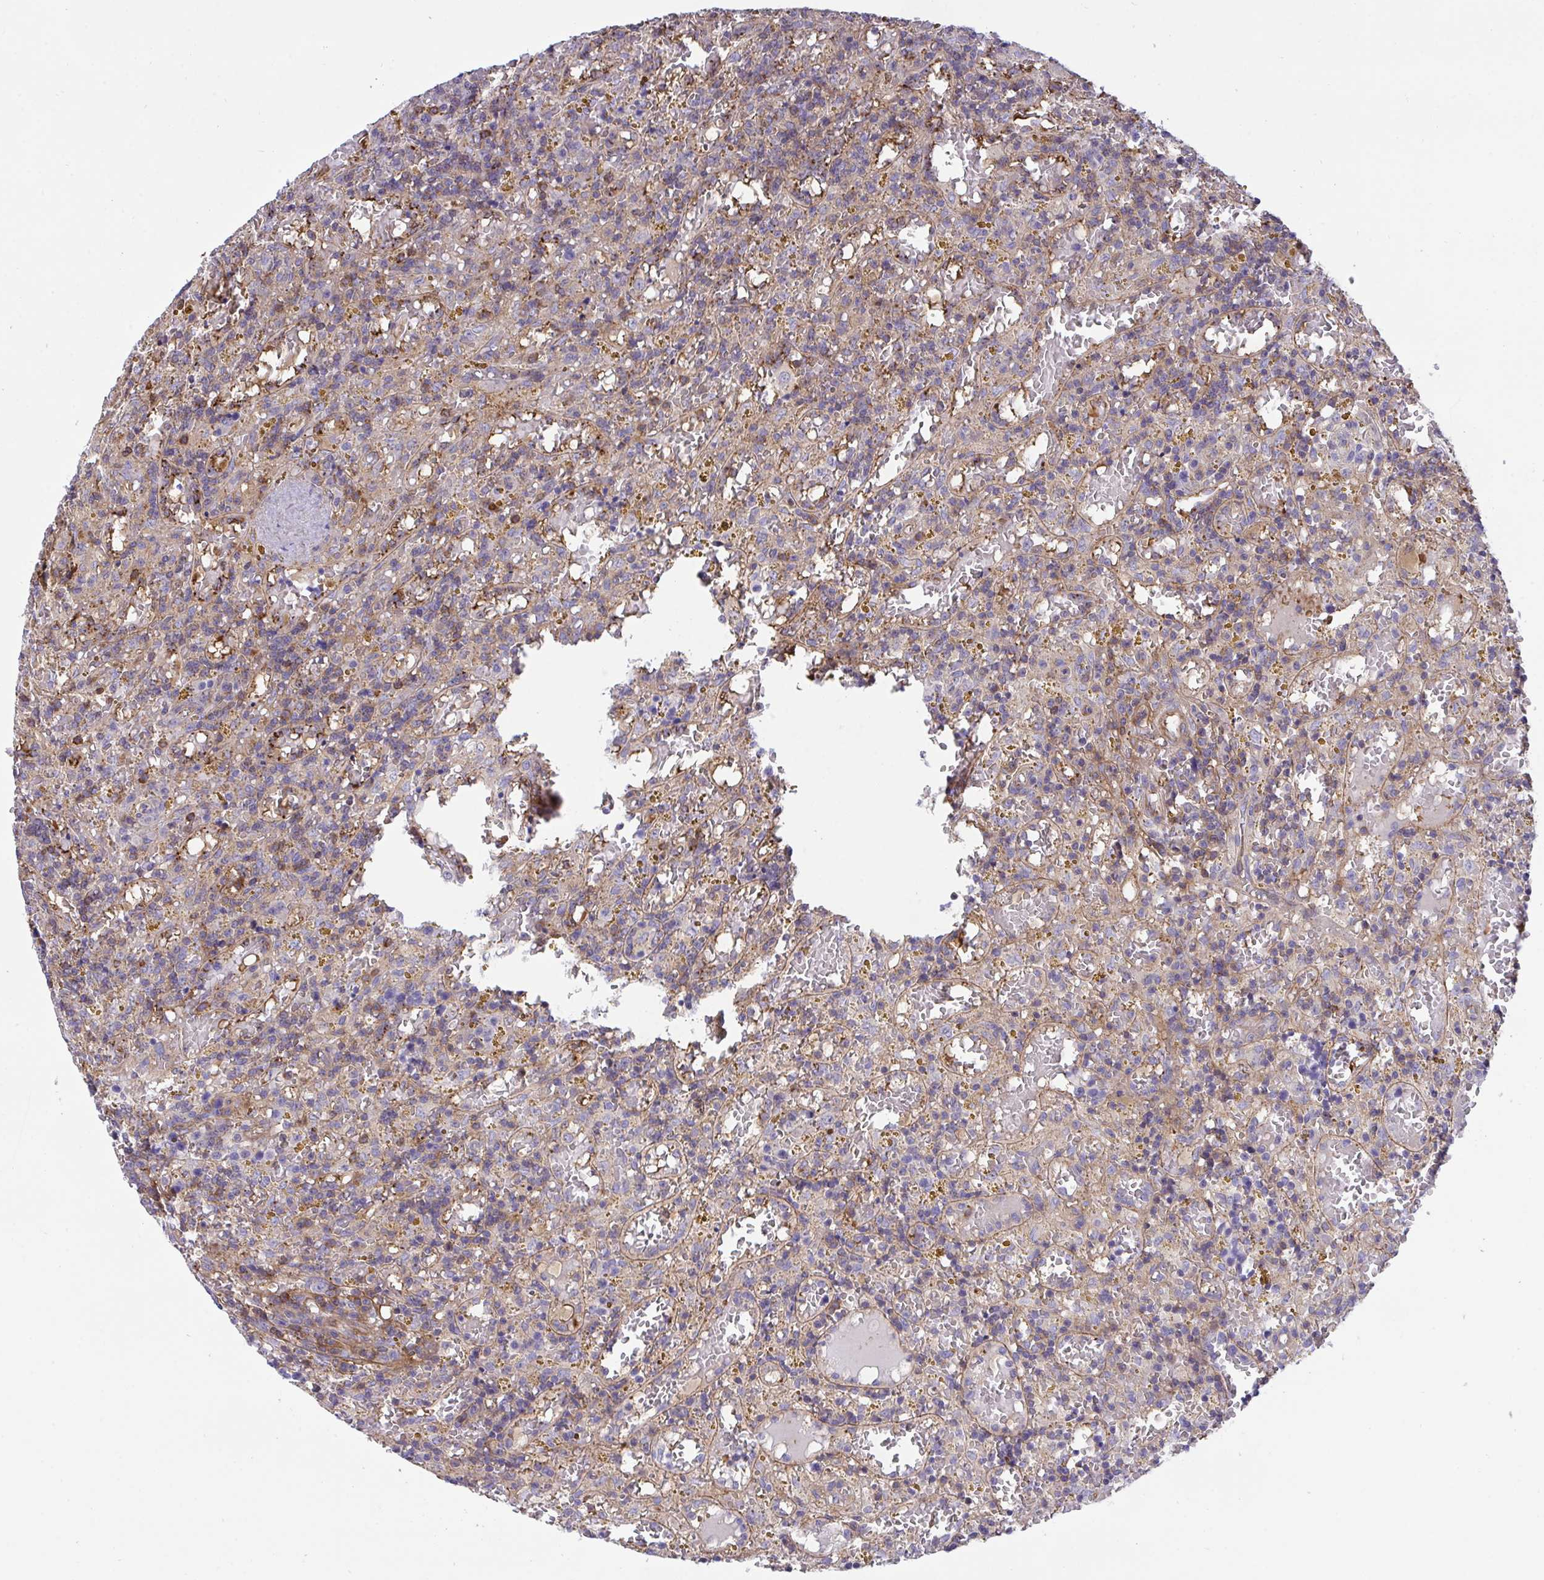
{"staining": {"intensity": "negative", "quantity": "none", "location": "none"}, "tissue": "lymphoma", "cell_type": "Tumor cells", "image_type": "cancer", "snomed": [{"axis": "morphology", "description": "Malignant lymphoma, non-Hodgkin's type, Low grade"}, {"axis": "topography", "description": "Spleen"}], "caption": "Low-grade malignant lymphoma, non-Hodgkin's type stained for a protein using IHC demonstrates no expression tumor cells.", "gene": "PPIH", "patient": {"sex": "female", "age": 65}}